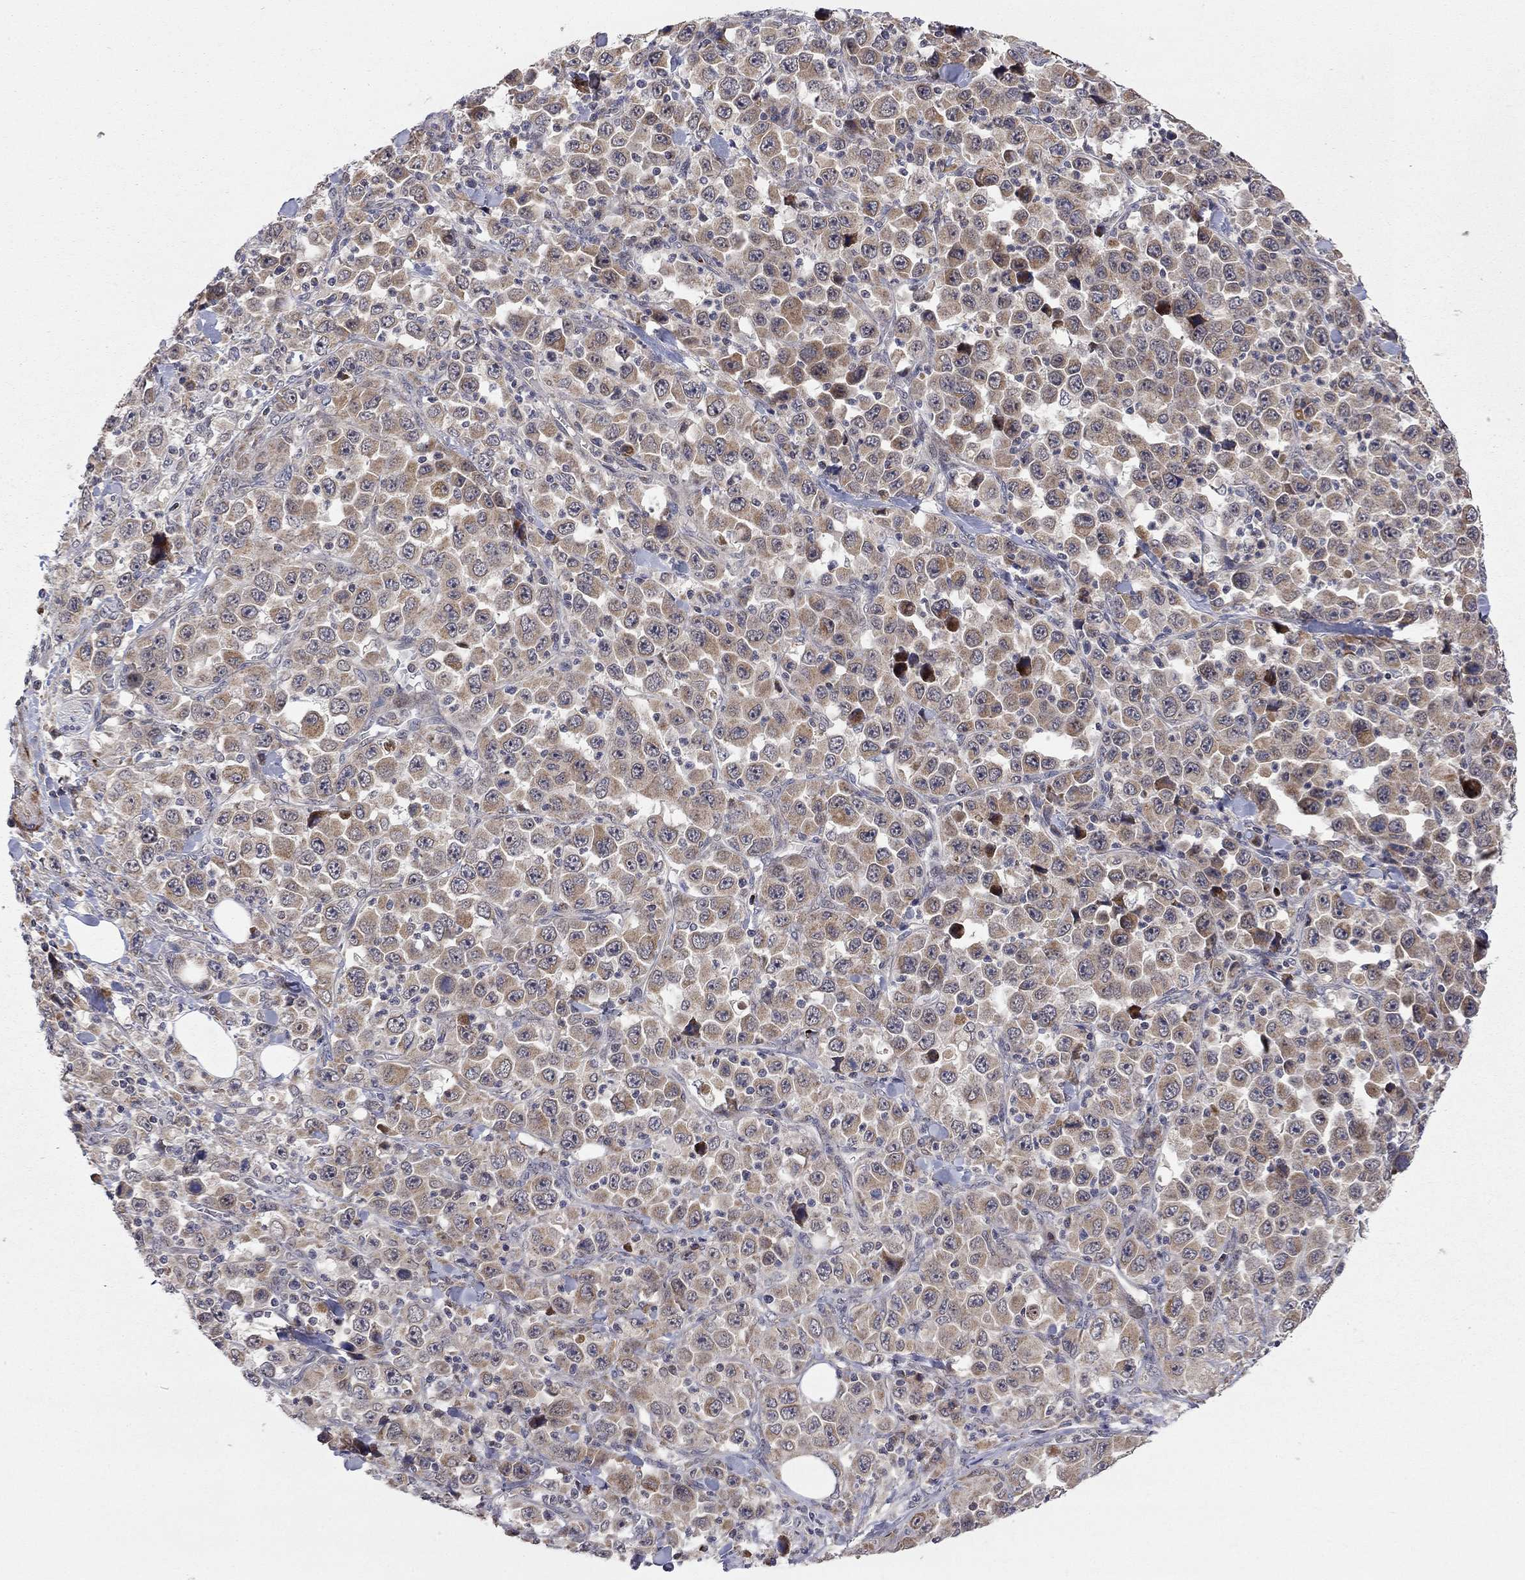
{"staining": {"intensity": "moderate", "quantity": "<25%", "location": "cytoplasmic/membranous"}, "tissue": "stomach cancer", "cell_type": "Tumor cells", "image_type": "cancer", "snomed": [{"axis": "morphology", "description": "Normal tissue, NOS"}, {"axis": "morphology", "description": "Adenocarcinoma, NOS"}, {"axis": "topography", "description": "Stomach, upper"}, {"axis": "topography", "description": "Stomach"}], "caption": "About <25% of tumor cells in adenocarcinoma (stomach) reveal moderate cytoplasmic/membranous protein expression as visualized by brown immunohistochemical staining.", "gene": "IDS", "patient": {"sex": "male", "age": 59}}